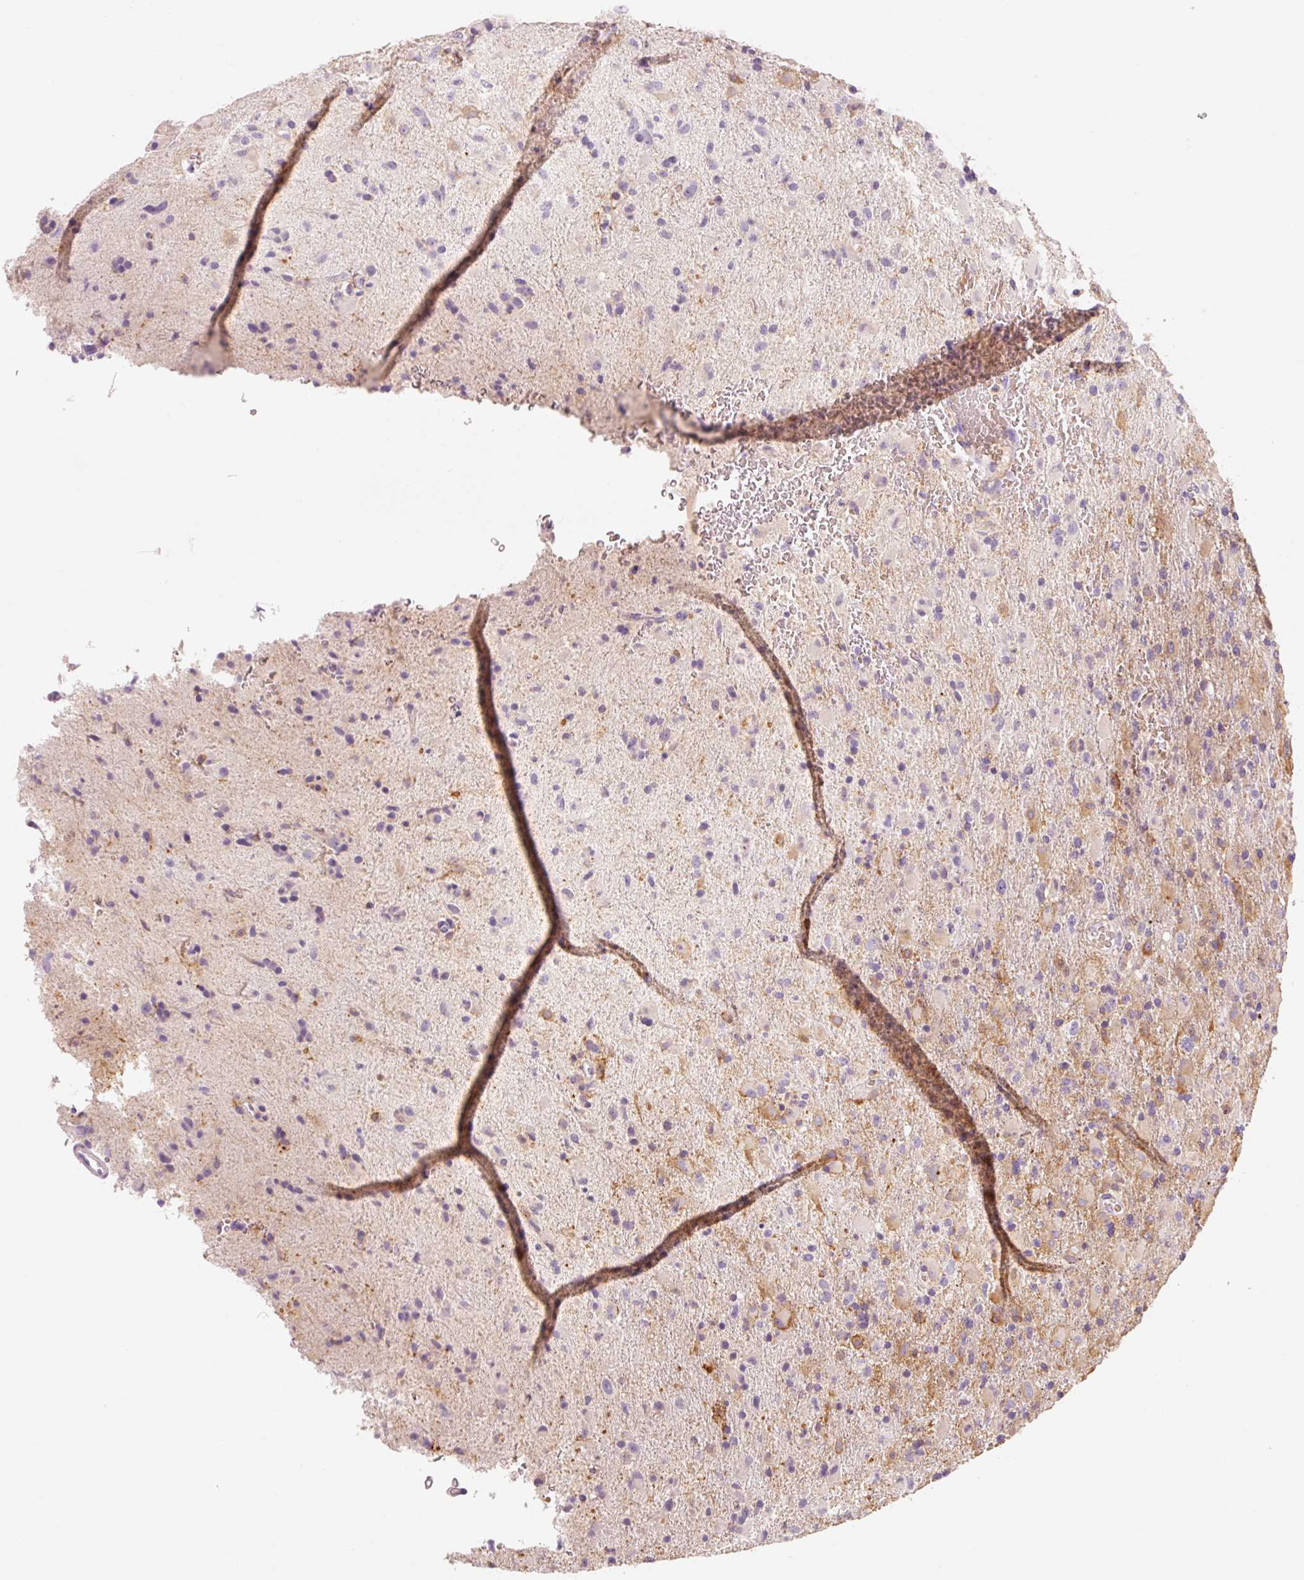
{"staining": {"intensity": "weak", "quantity": "<25%", "location": "cytoplasmic/membranous"}, "tissue": "glioma", "cell_type": "Tumor cells", "image_type": "cancer", "snomed": [{"axis": "morphology", "description": "Glioma, malignant, Low grade"}, {"axis": "topography", "description": "Brain"}], "caption": "Immunohistochemistry of human glioma demonstrates no positivity in tumor cells. Brightfield microscopy of immunohistochemistry stained with DAB (brown) and hematoxylin (blue), captured at high magnification.", "gene": "OR8K1", "patient": {"sex": "male", "age": 65}}